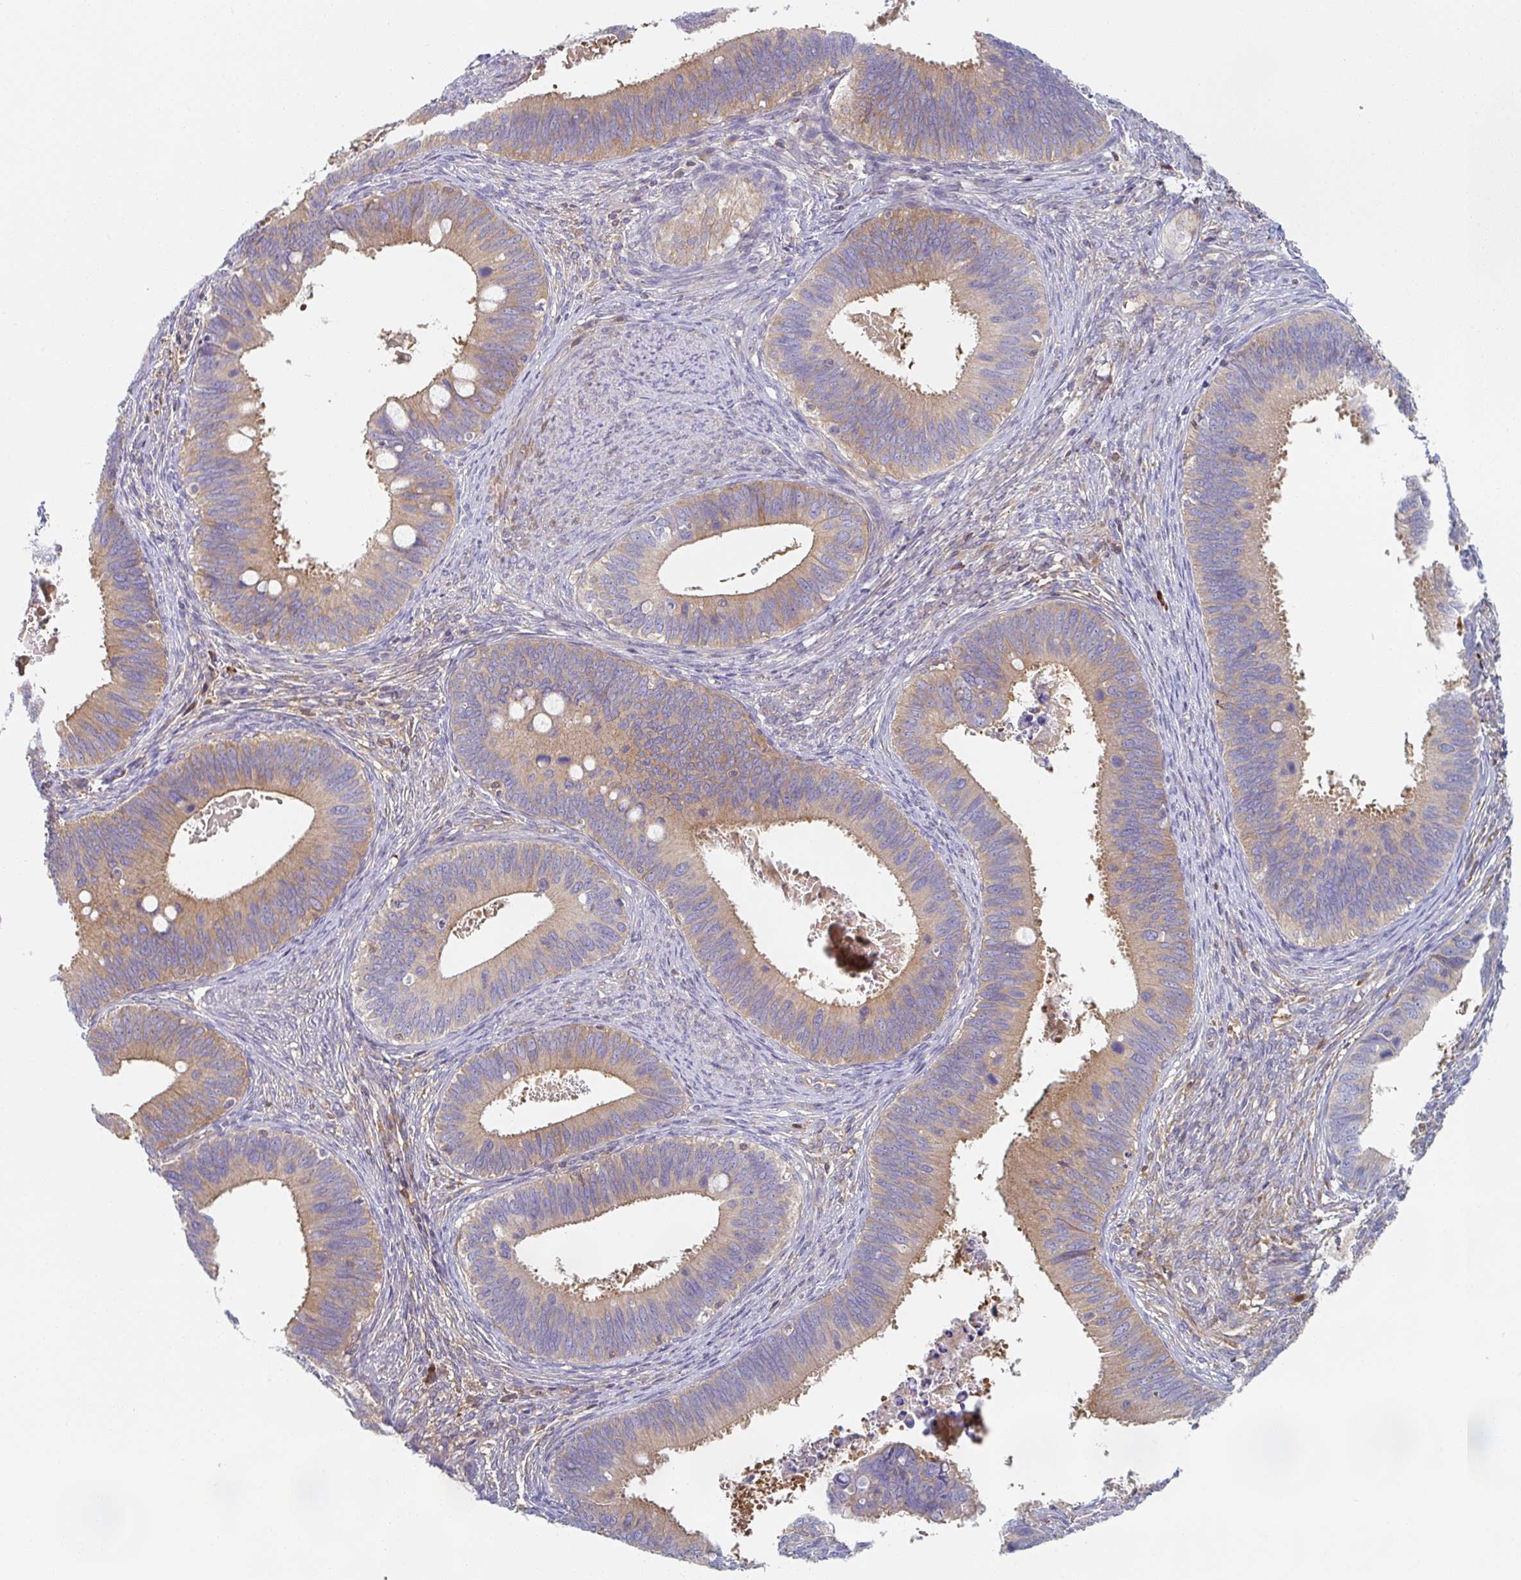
{"staining": {"intensity": "weak", "quantity": "25%-75%", "location": "cytoplasmic/membranous"}, "tissue": "cervical cancer", "cell_type": "Tumor cells", "image_type": "cancer", "snomed": [{"axis": "morphology", "description": "Adenocarcinoma, NOS"}, {"axis": "topography", "description": "Cervix"}], "caption": "The micrograph reveals a brown stain indicating the presence of a protein in the cytoplasmic/membranous of tumor cells in adenocarcinoma (cervical).", "gene": "AMPD2", "patient": {"sex": "female", "age": 42}}